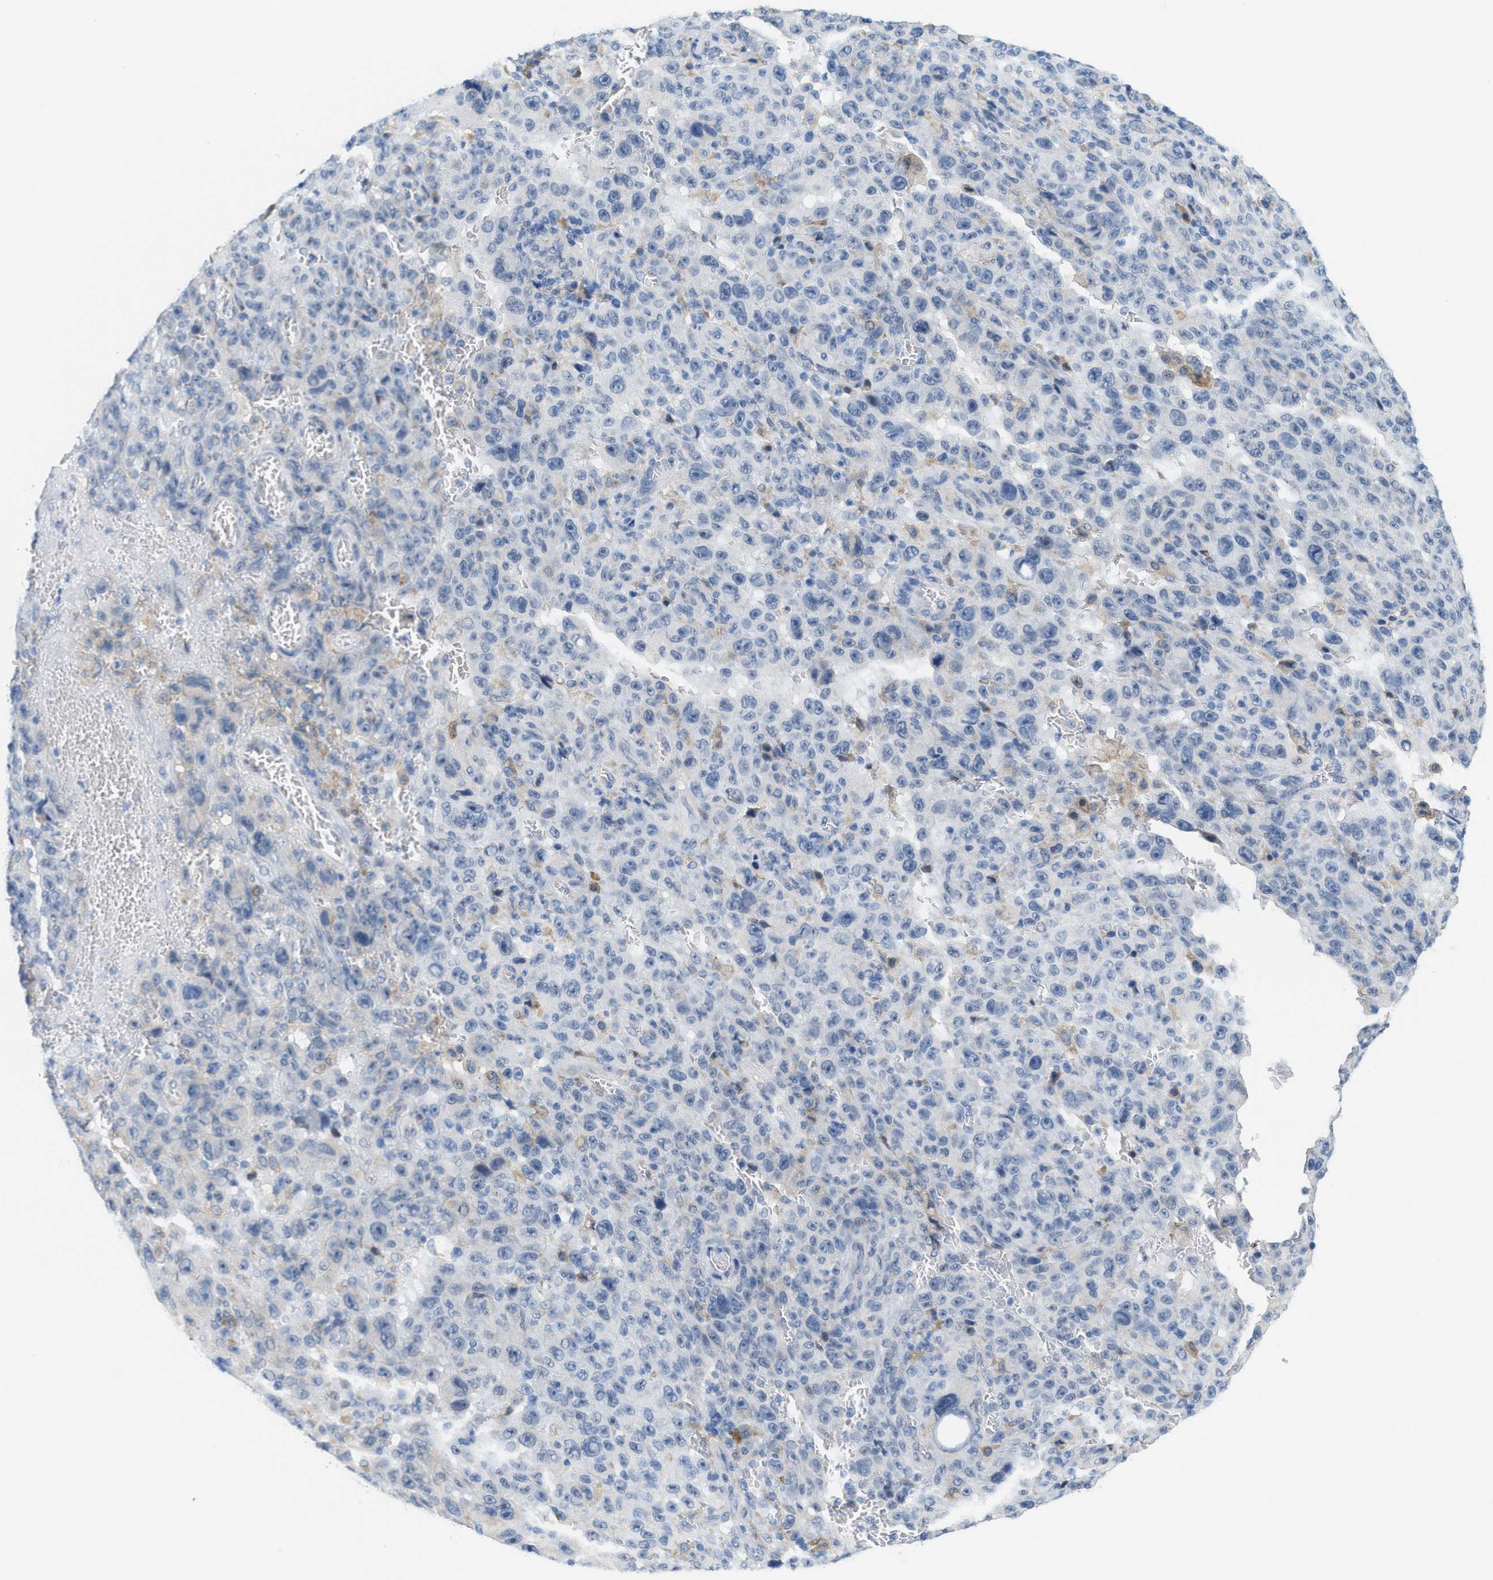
{"staining": {"intensity": "negative", "quantity": "none", "location": "none"}, "tissue": "melanoma", "cell_type": "Tumor cells", "image_type": "cancer", "snomed": [{"axis": "morphology", "description": "Malignant melanoma, NOS"}, {"axis": "topography", "description": "Skin"}], "caption": "Immunohistochemistry micrograph of human malignant melanoma stained for a protein (brown), which exhibits no staining in tumor cells.", "gene": "KIFC3", "patient": {"sex": "female", "age": 82}}